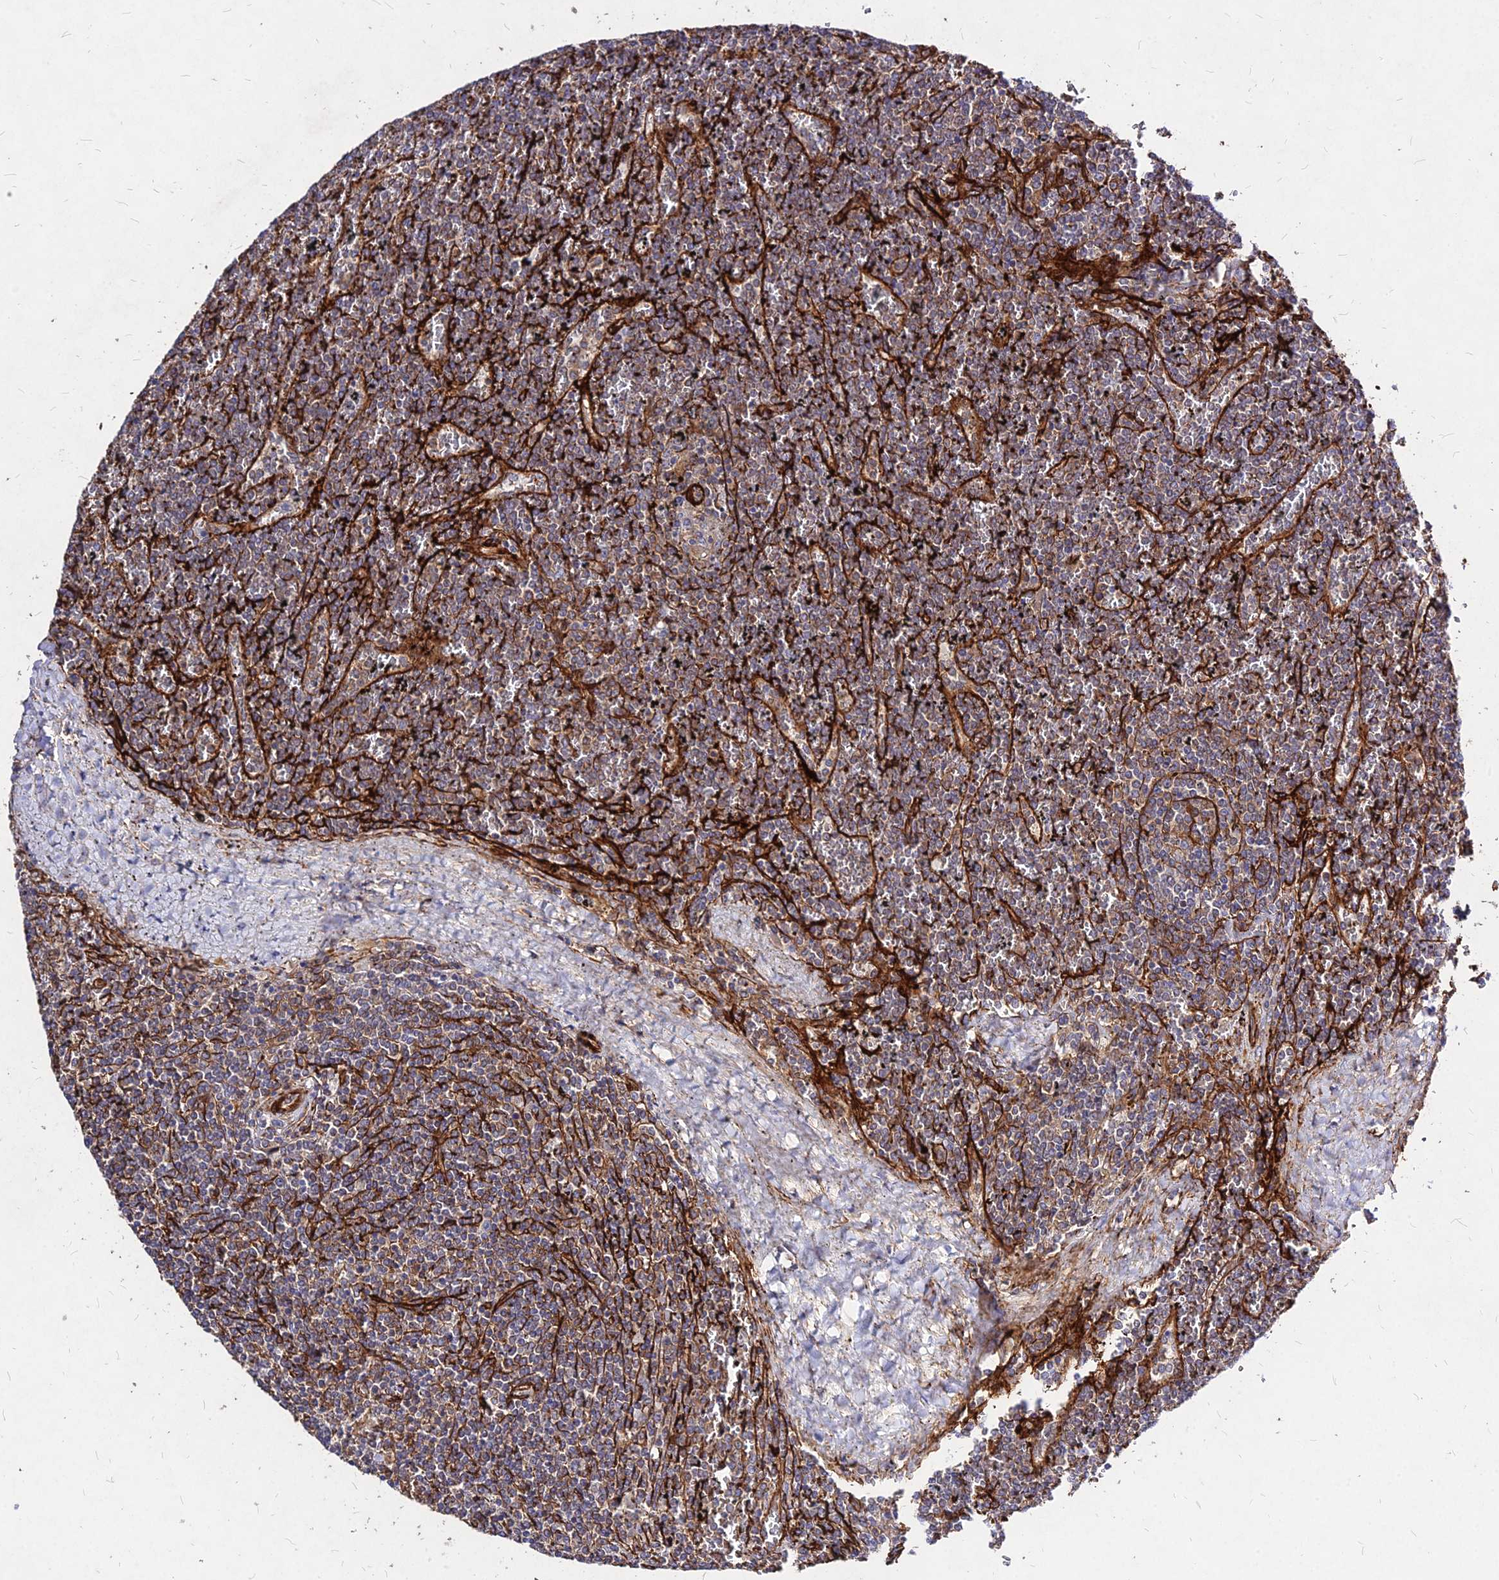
{"staining": {"intensity": "moderate", "quantity": "<25%", "location": "cytoplasmic/membranous"}, "tissue": "lymphoma", "cell_type": "Tumor cells", "image_type": "cancer", "snomed": [{"axis": "morphology", "description": "Malignant lymphoma, non-Hodgkin's type, Low grade"}, {"axis": "topography", "description": "Spleen"}], "caption": "Immunohistochemistry photomicrograph of human lymphoma stained for a protein (brown), which displays low levels of moderate cytoplasmic/membranous positivity in approximately <25% of tumor cells.", "gene": "EFCC1", "patient": {"sex": "female", "age": 19}}